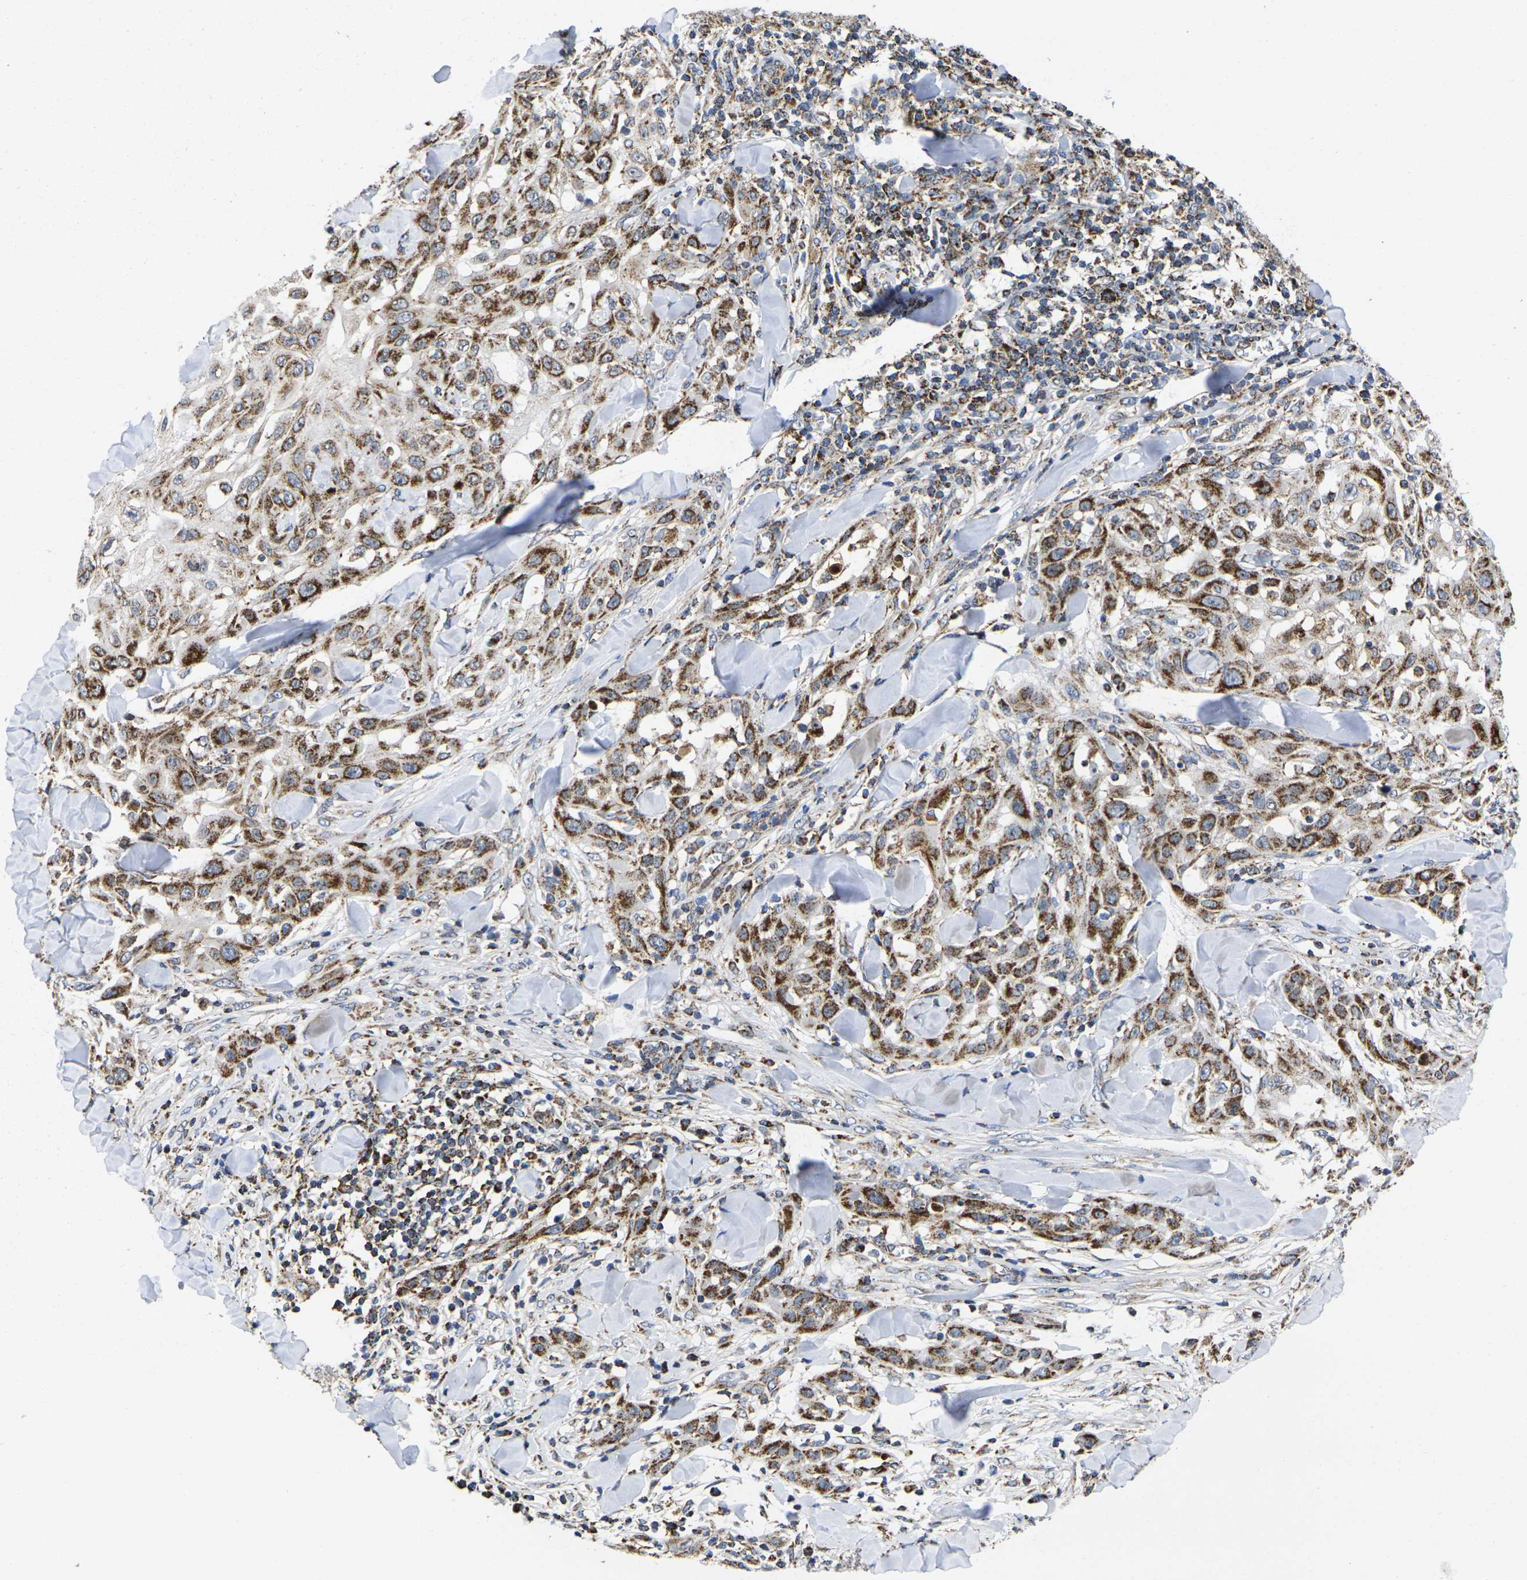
{"staining": {"intensity": "strong", "quantity": ">75%", "location": "cytoplasmic/membranous"}, "tissue": "skin cancer", "cell_type": "Tumor cells", "image_type": "cancer", "snomed": [{"axis": "morphology", "description": "Squamous cell carcinoma, NOS"}, {"axis": "topography", "description": "Skin"}], "caption": "A high amount of strong cytoplasmic/membranous staining is appreciated in about >75% of tumor cells in skin cancer (squamous cell carcinoma) tissue.", "gene": "P2RY11", "patient": {"sex": "male", "age": 24}}